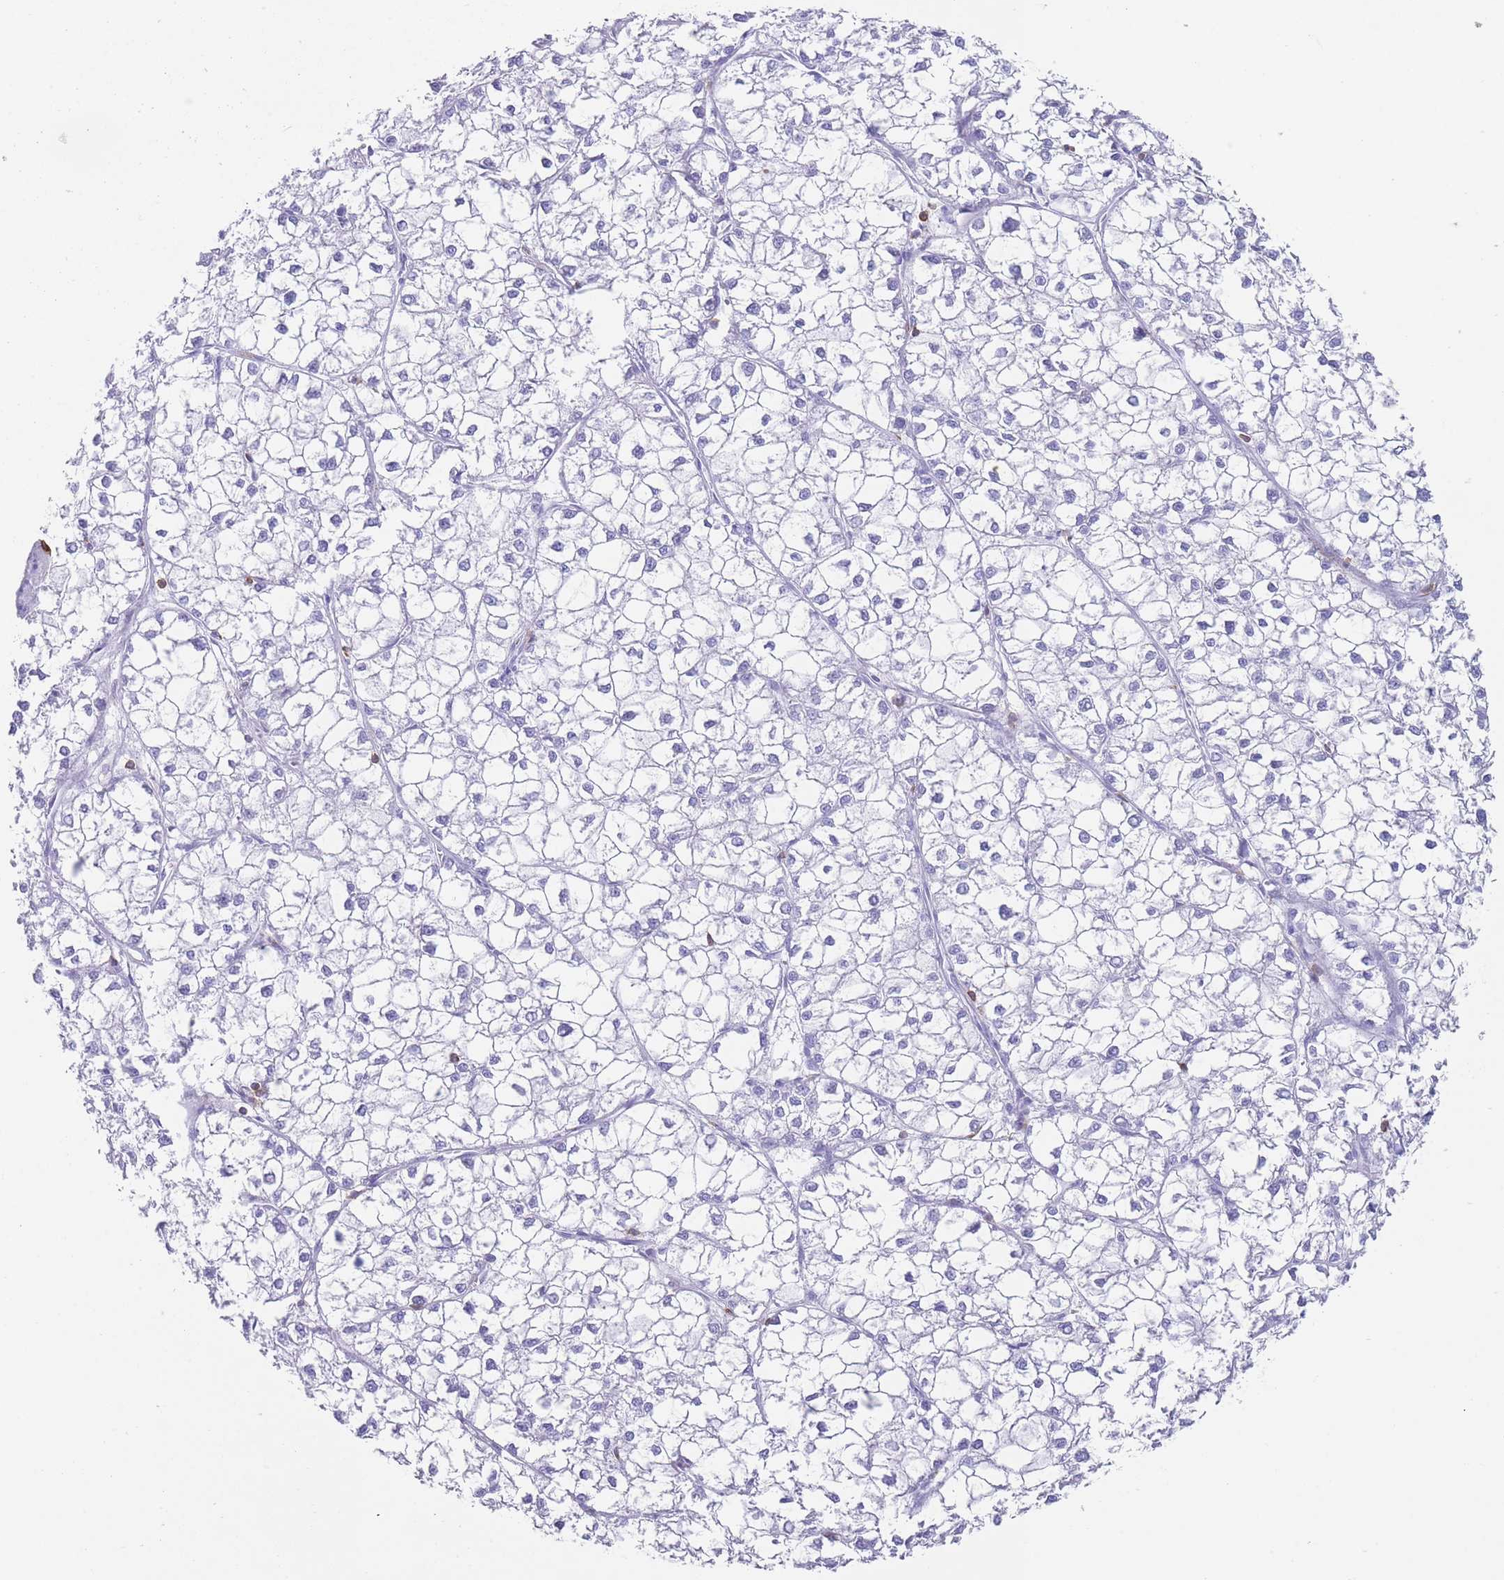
{"staining": {"intensity": "negative", "quantity": "none", "location": "none"}, "tissue": "liver cancer", "cell_type": "Tumor cells", "image_type": "cancer", "snomed": [{"axis": "morphology", "description": "Carcinoma, Hepatocellular, NOS"}, {"axis": "topography", "description": "Liver"}], "caption": "A high-resolution histopathology image shows immunohistochemistry (IHC) staining of hepatocellular carcinoma (liver), which exhibits no significant positivity in tumor cells. The staining is performed using DAB brown chromogen with nuclei counter-stained in using hematoxylin.", "gene": "CORO1A", "patient": {"sex": "female", "age": 43}}